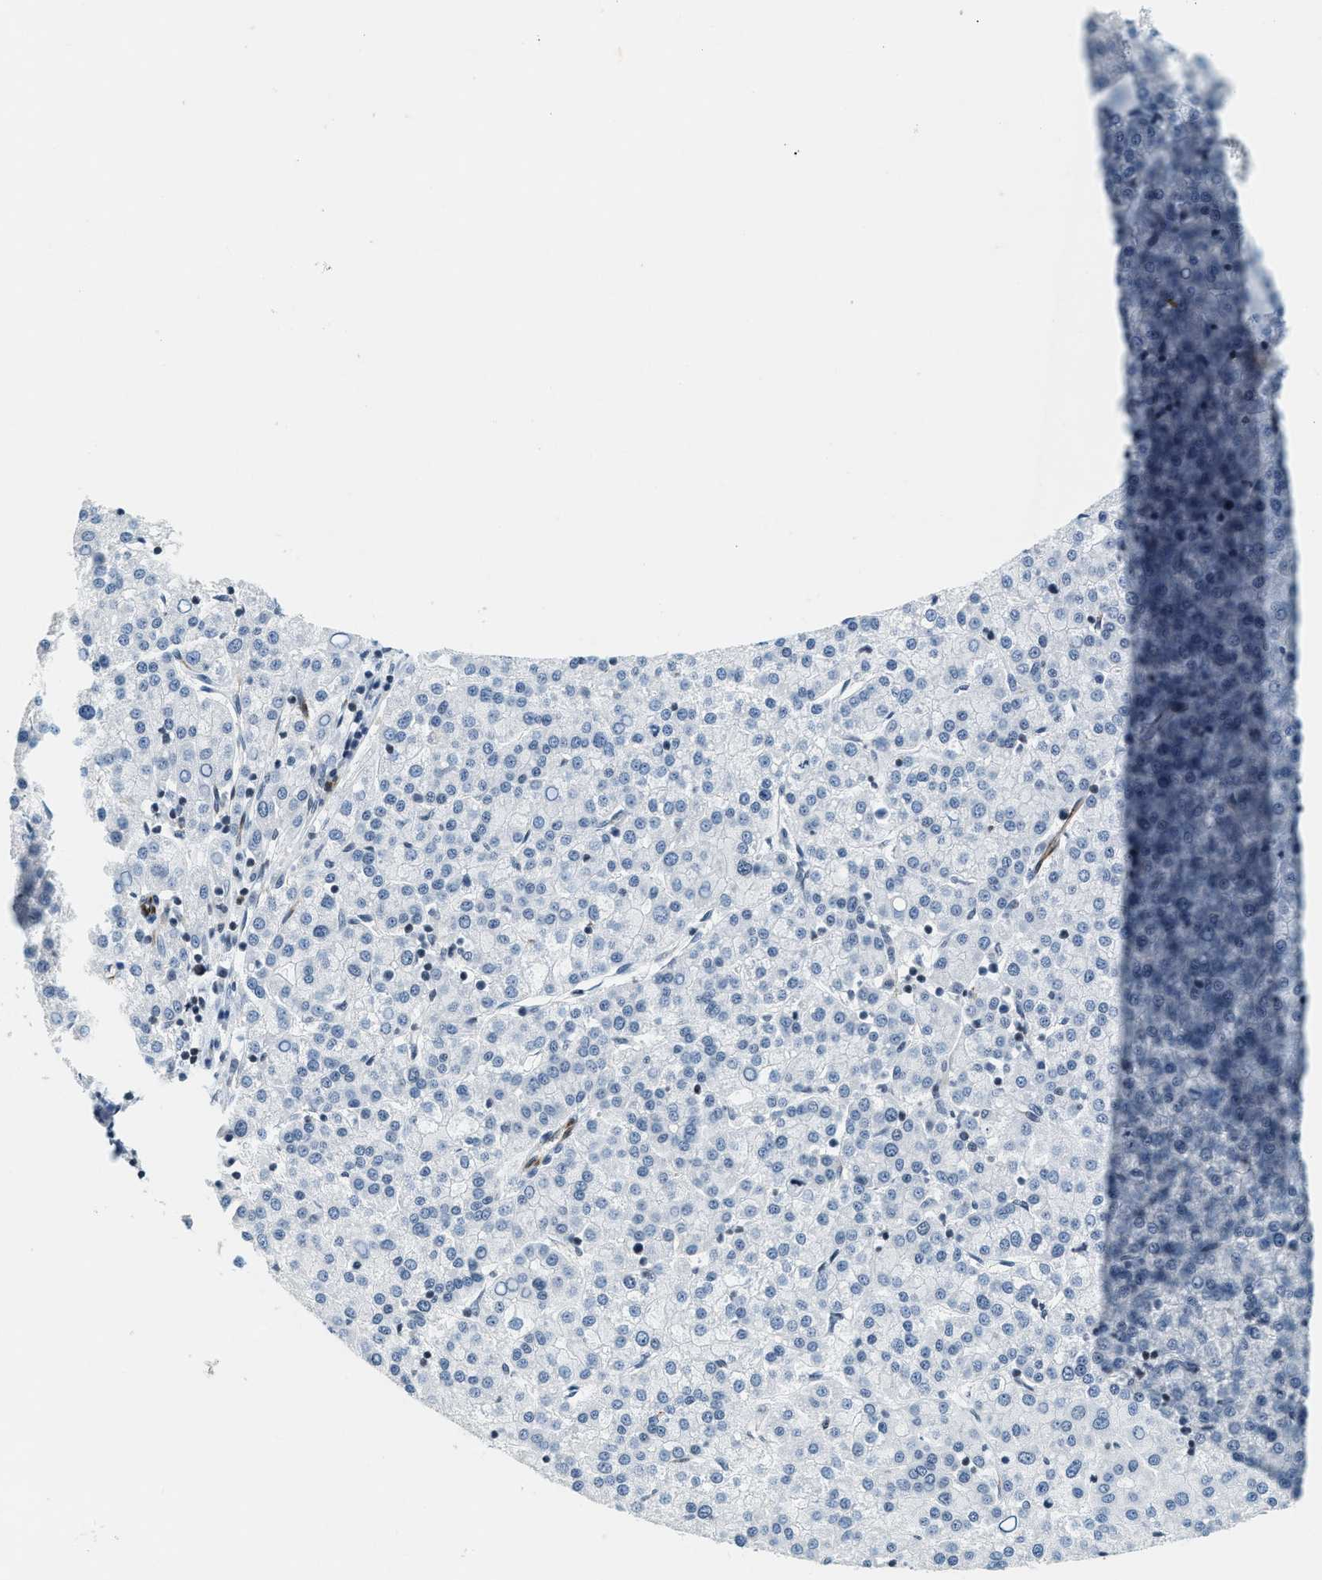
{"staining": {"intensity": "negative", "quantity": "none", "location": "none"}, "tissue": "liver cancer", "cell_type": "Tumor cells", "image_type": "cancer", "snomed": [{"axis": "morphology", "description": "Carcinoma, Hepatocellular, NOS"}, {"axis": "topography", "description": "Liver"}], "caption": "IHC photomicrograph of neoplastic tissue: human hepatocellular carcinoma (liver) stained with DAB (3,3'-diaminobenzidine) displays no significant protein staining in tumor cells.", "gene": "UVRAG", "patient": {"sex": "female", "age": 58}}